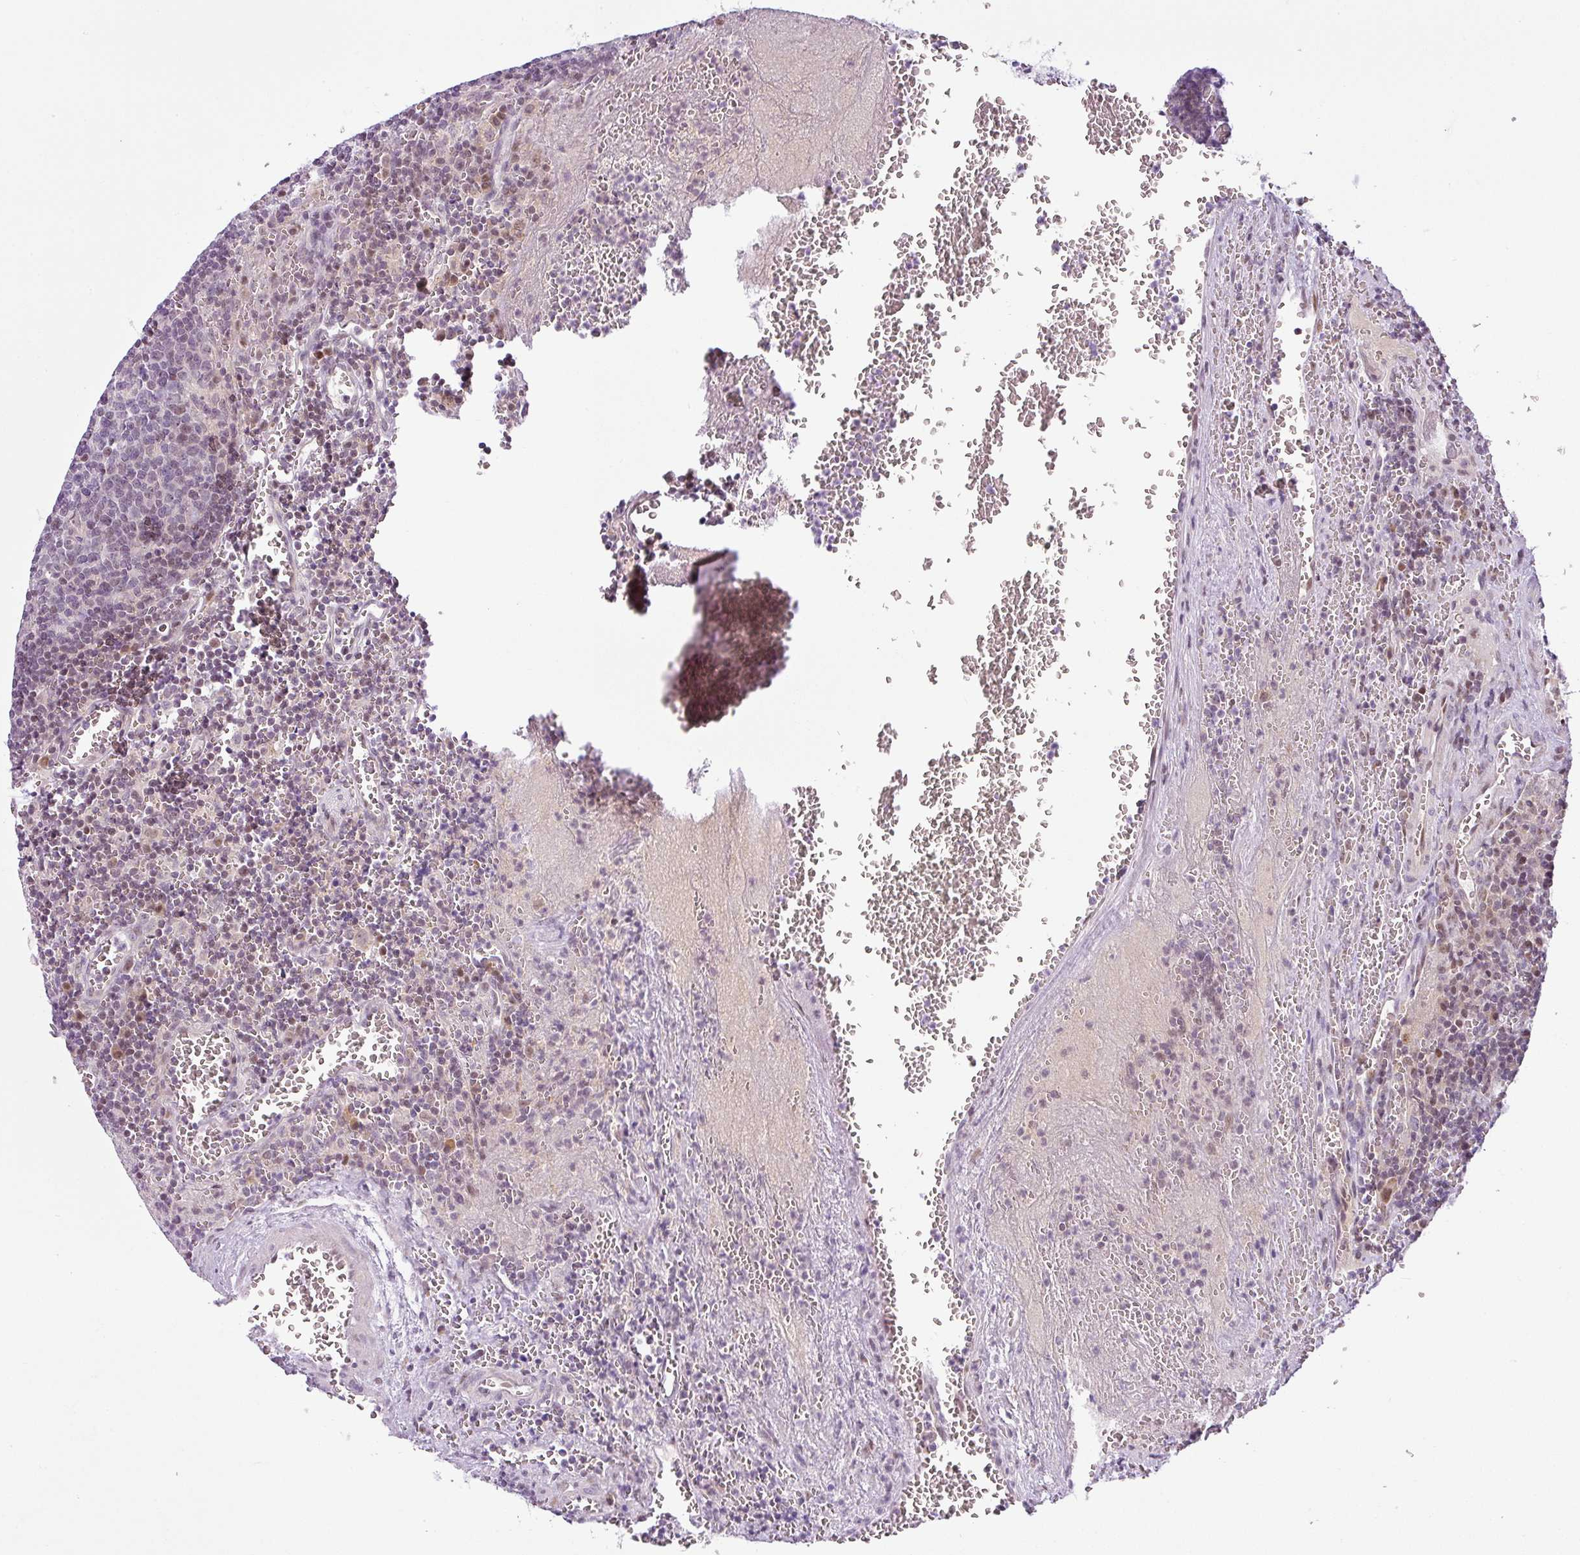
{"staining": {"intensity": "negative", "quantity": "none", "location": "none"}, "tissue": "lymph node", "cell_type": "Germinal center cells", "image_type": "normal", "snomed": [{"axis": "morphology", "description": "Normal tissue, NOS"}, {"axis": "topography", "description": "Lymph node"}], "caption": "Histopathology image shows no protein staining in germinal center cells of unremarkable lymph node. (Brightfield microscopy of DAB (3,3'-diaminobenzidine) immunohistochemistry at high magnification).", "gene": "NDUFB2", "patient": {"sex": "male", "age": 50}}